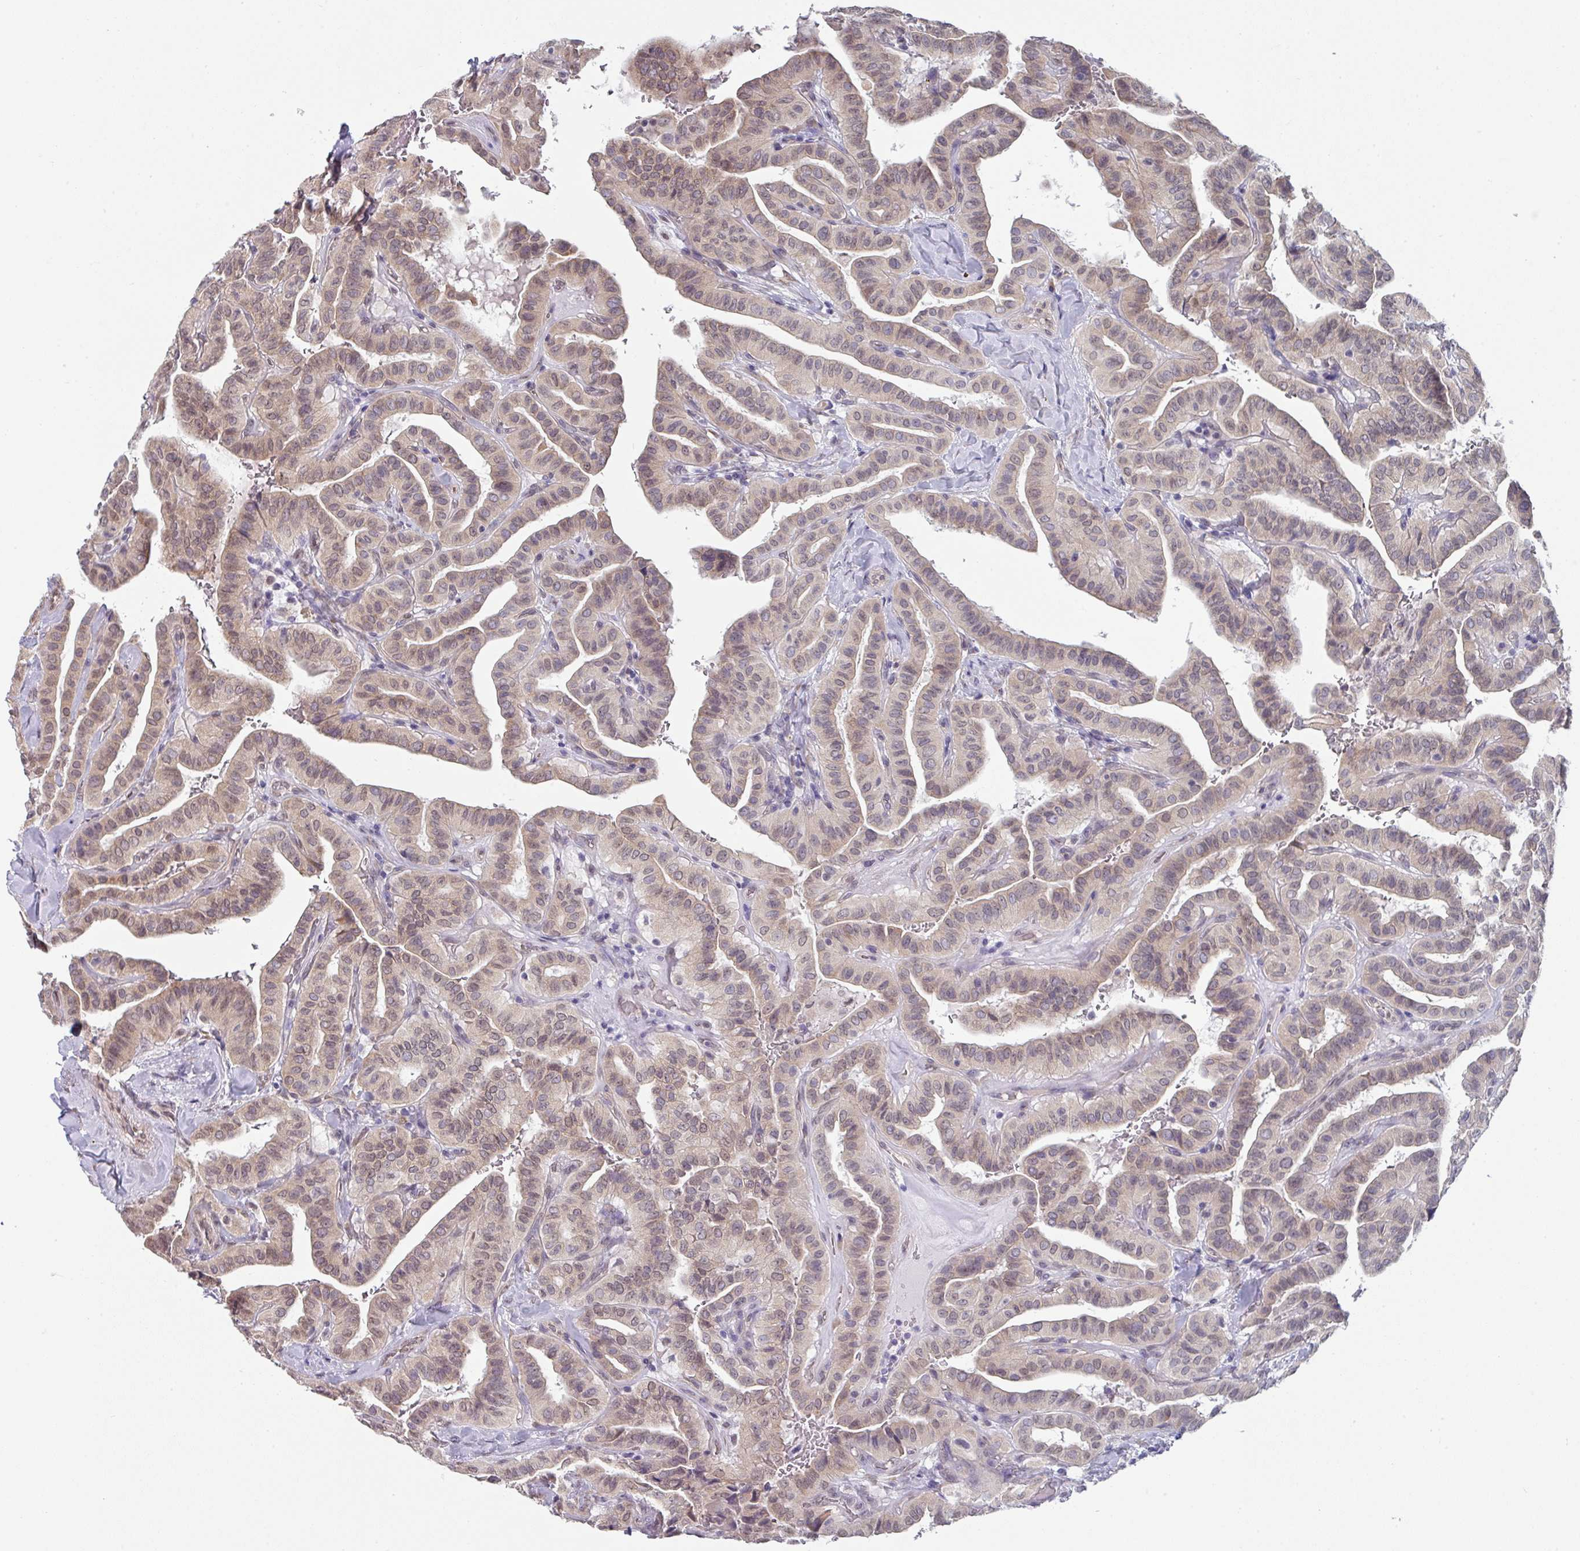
{"staining": {"intensity": "moderate", "quantity": ">75%", "location": "nuclear"}, "tissue": "thyroid cancer", "cell_type": "Tumor cells", "image_type": "cancer", "snomed": [{"axis": "morphology", "description": "Papillary adenocarcinoma, NOS"}, {"axis": "topography", "description": "Thyroid gland"}], "caption": "Tumor cells display medium levels of moderate nuclear positivity in approximately >75% of cells in human thyroid papillary adenocarcinoma.", "gene": "TMED5", "patient": {"sex": "male", "age": 77}}